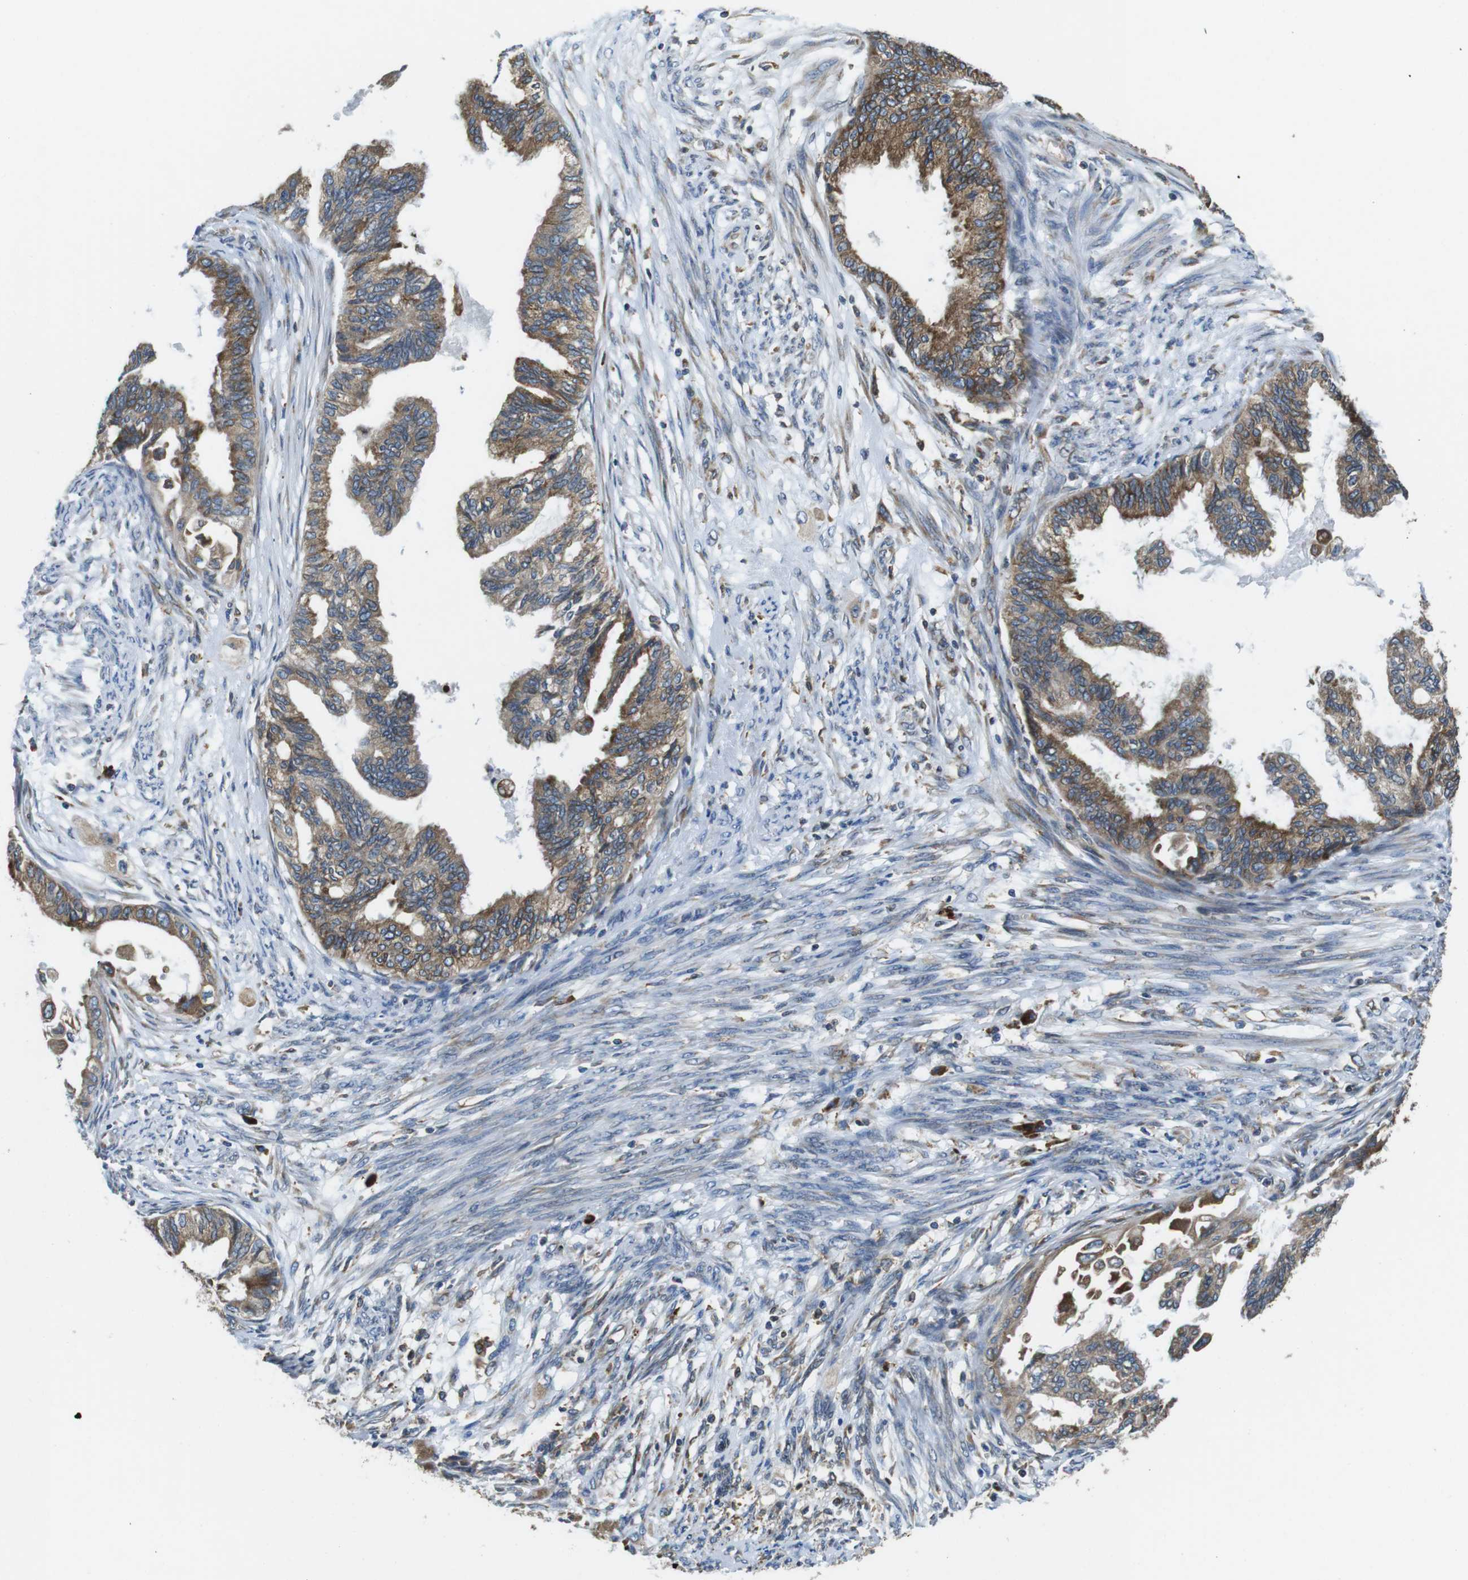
{"staining": {"intensity": "moderate", "quantity": ">75%", "location": "cytoplasmic/membranous"}, "tissue": "cervical cancer", "cell_type": "Tumor cells", "image_type": "cancer", "snomed": [{"axis": "morphology", "description": "Normal tissue, NOS"}, {"axis": "morphology", "description": "Adenocarcinoma, NOS"}, {"axis": "topography", "description": "Cervix"}, {"axis": "topography", "description": "Endometrium"}], "caption": "Immunohistochemical staining of cervical cancer (adenocarcinoma) exhibits medium levels of moderate cytoplasmic/membranous protein expression in about >75% of tumor cells.", "gene": "UGGT1", "patient": {"sex": "female", "age": 86}}